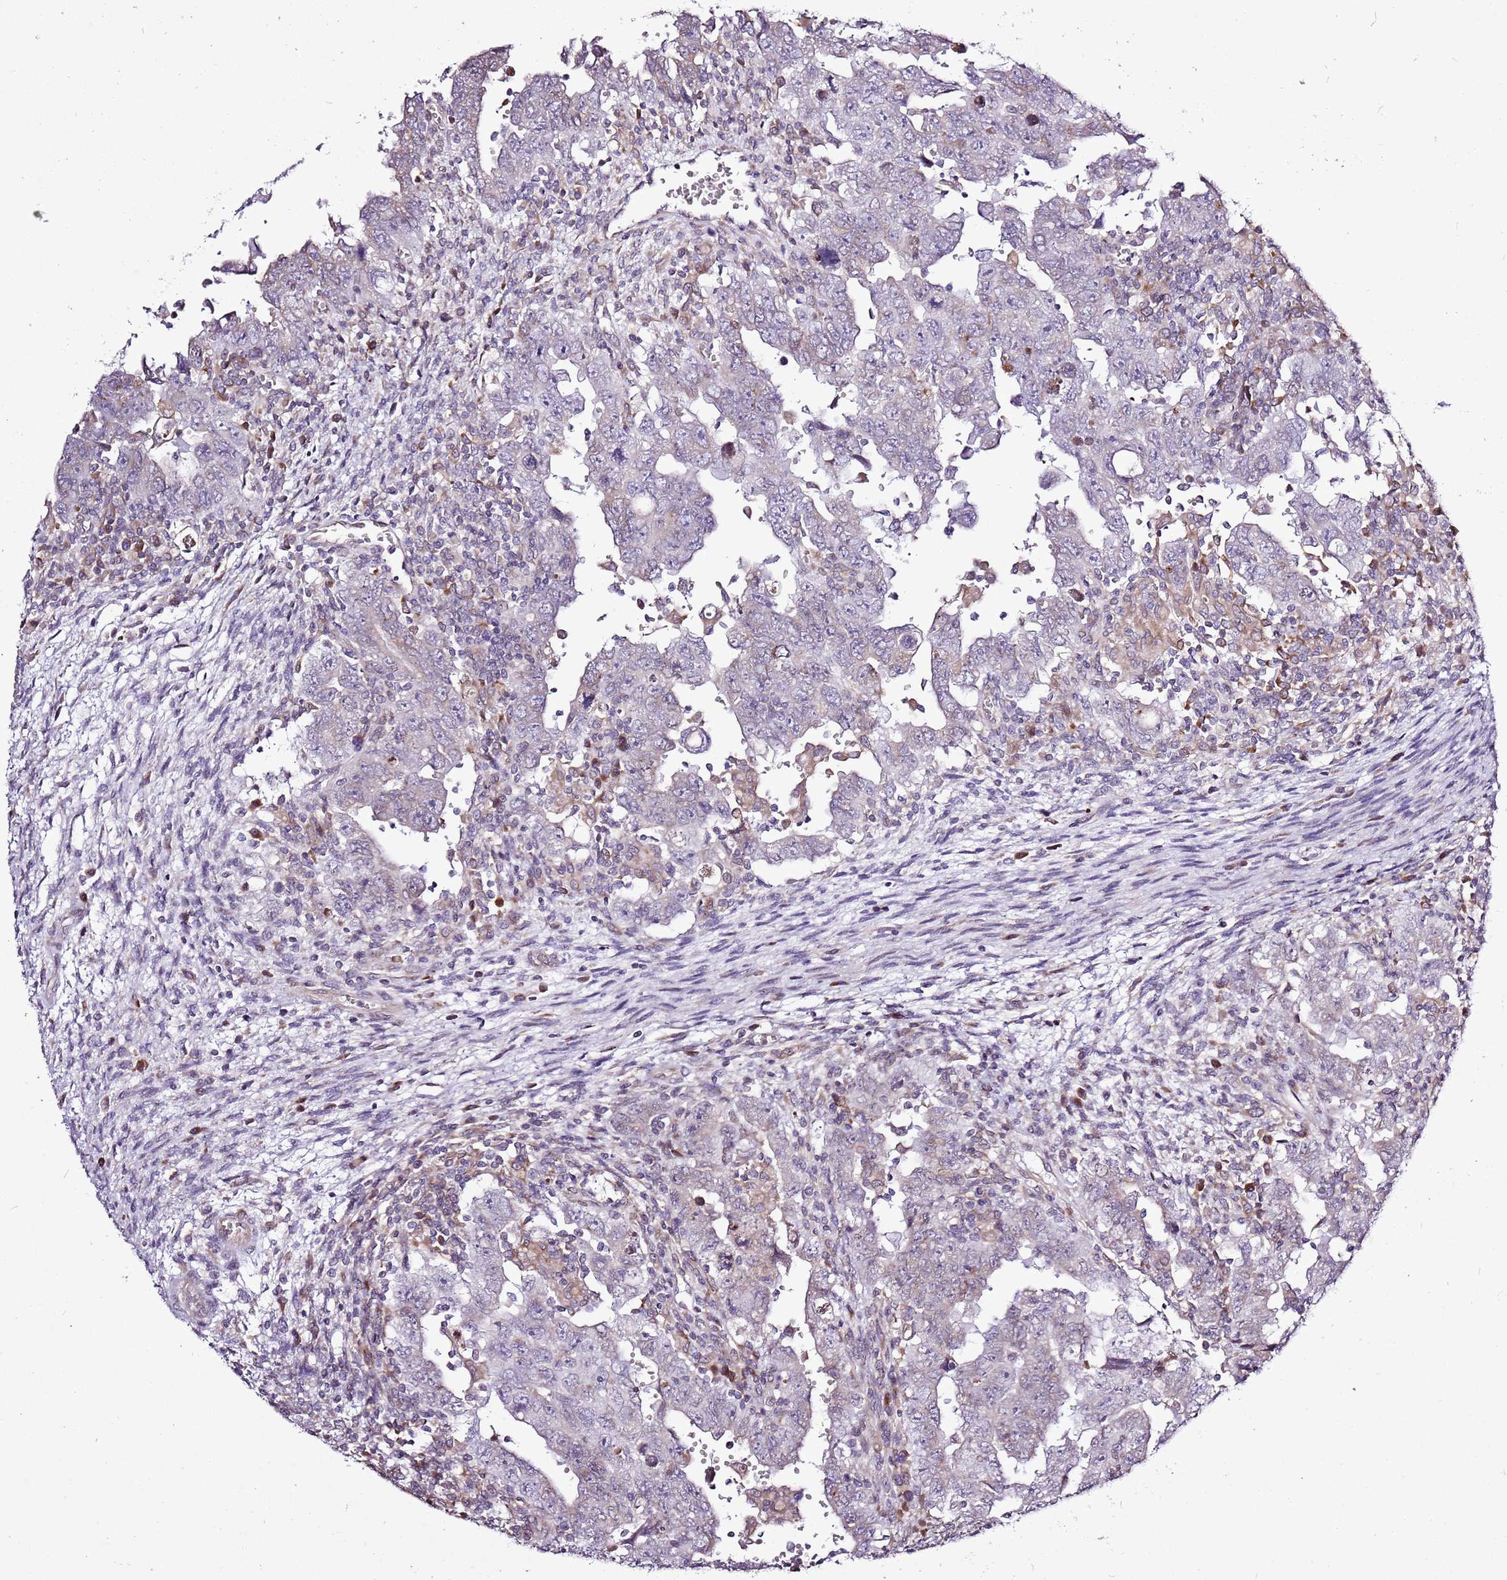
{"staining": {"intensity": "moderate", "quantity": "<25%", "location": "cytoplasmic/membranous"}, "tissue": "testis cancer", "cell_type": "Tumor cells", "image_type": "cancer", "snomed": [{"axis": "morphology", "description": "Carcinoma, Embryonal, NOS"}, {"axis": "topography", "description": "Testis"}], "caption": "Immunohistochemistry (DAB (3,3'-diaminobenzidine)) staining of human testis cancer shows moderate cytoplasmic/membranous protein staining in about <25% of tumor cells.", "gene": "TMED10", "patient": {"sex": "male", "age": 28}}